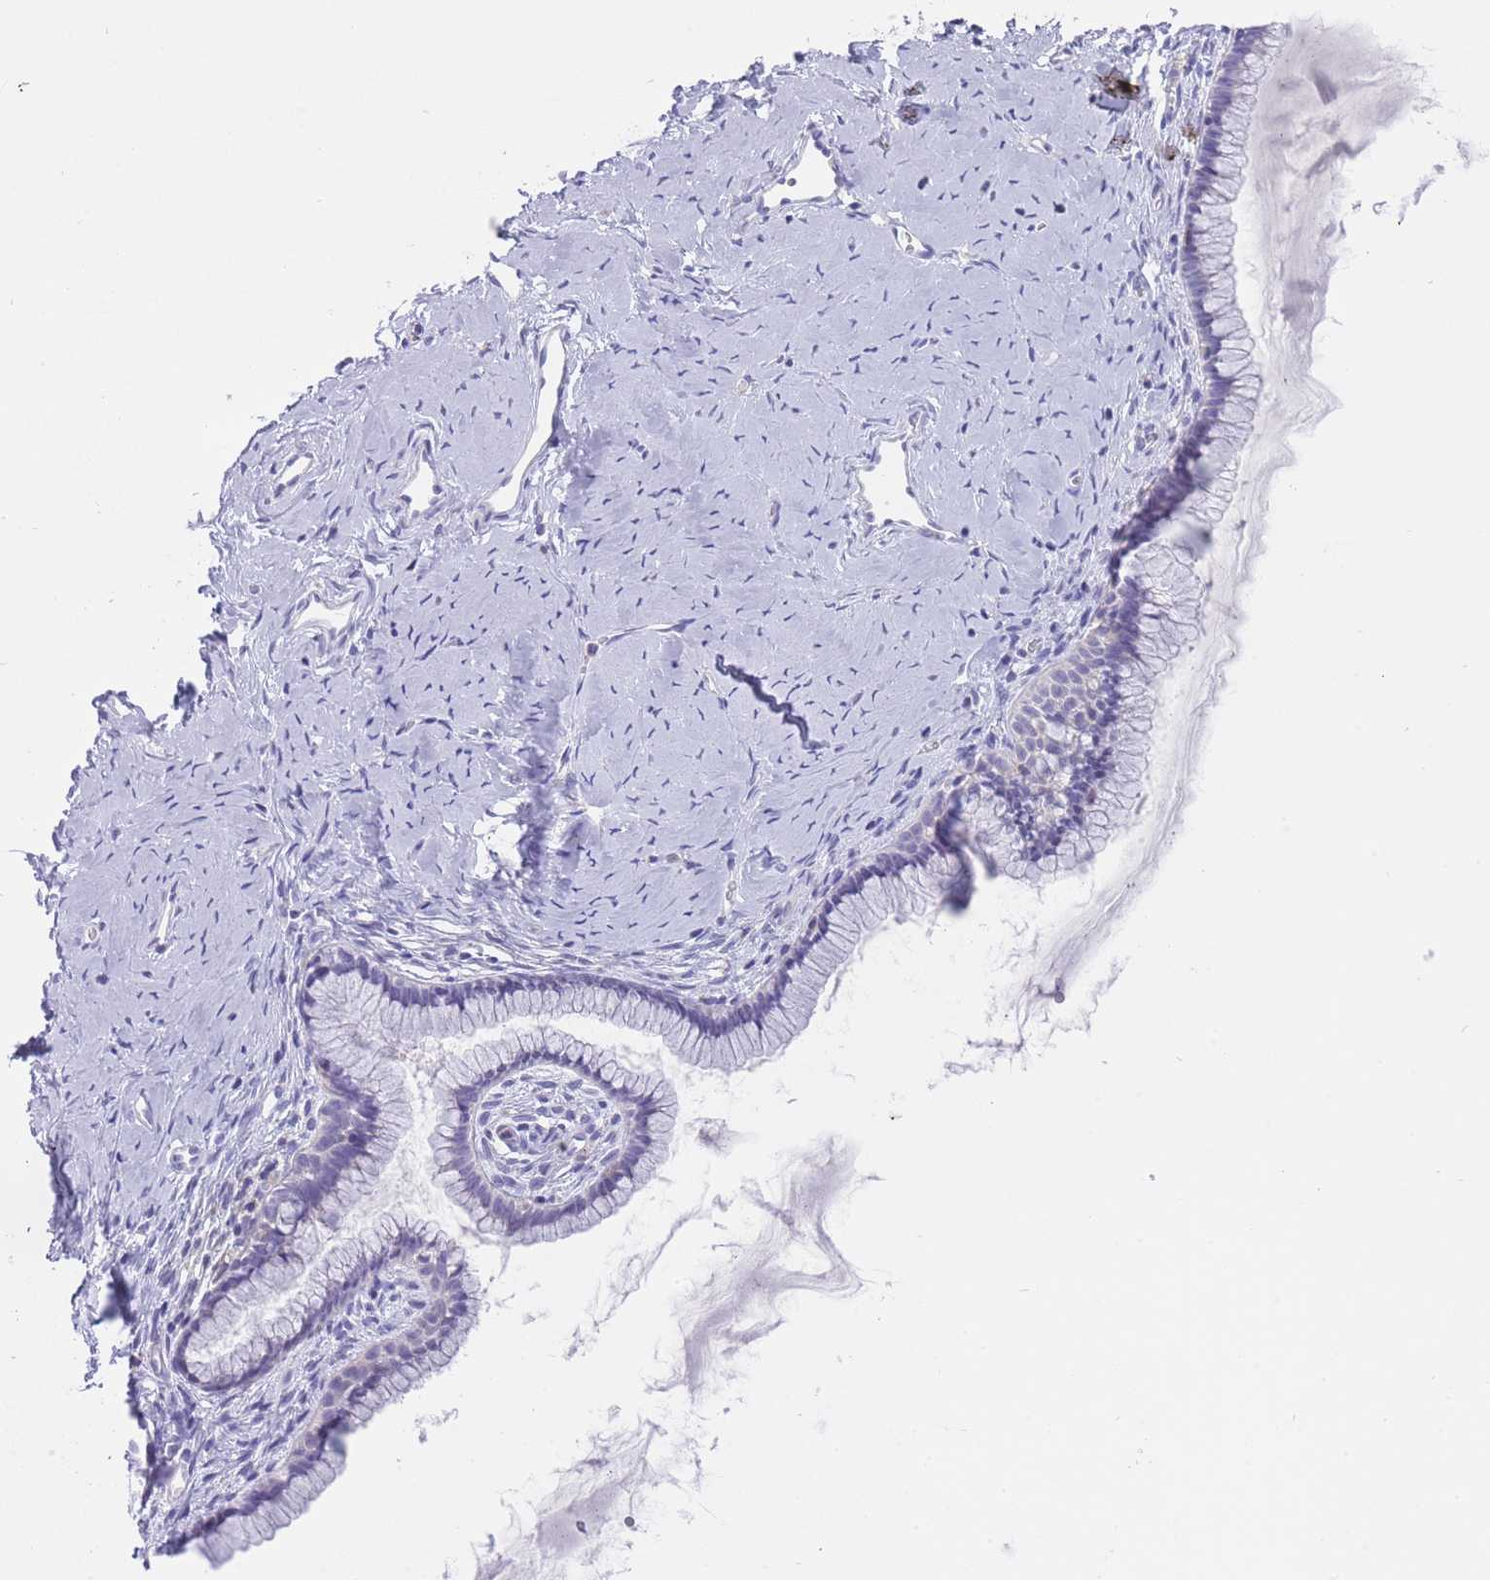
{"staining": {"intensity": "negative", "quantity": "none", "location": "none"}, "tissue": "cervix", "cell_type": "Glandular cells", "image_type": "normal", "snomed": [{"axis": "morphology", "description": "Normal tissue, NOS"}, {"axis": "topography", "description": "Cervix"}], "caption": "High power microscopy histopathology image of an immunohistochemistry photomicrograph of benign cervix, revealing no significant expression in glandular cells. (DAB (3,3'-diaminobenzidine) immunohistochemistry (IHC) with hematoxylin counter stain).", "gene": "ENSG00000289258", "patient": {"sex": "female", "age": 40}}